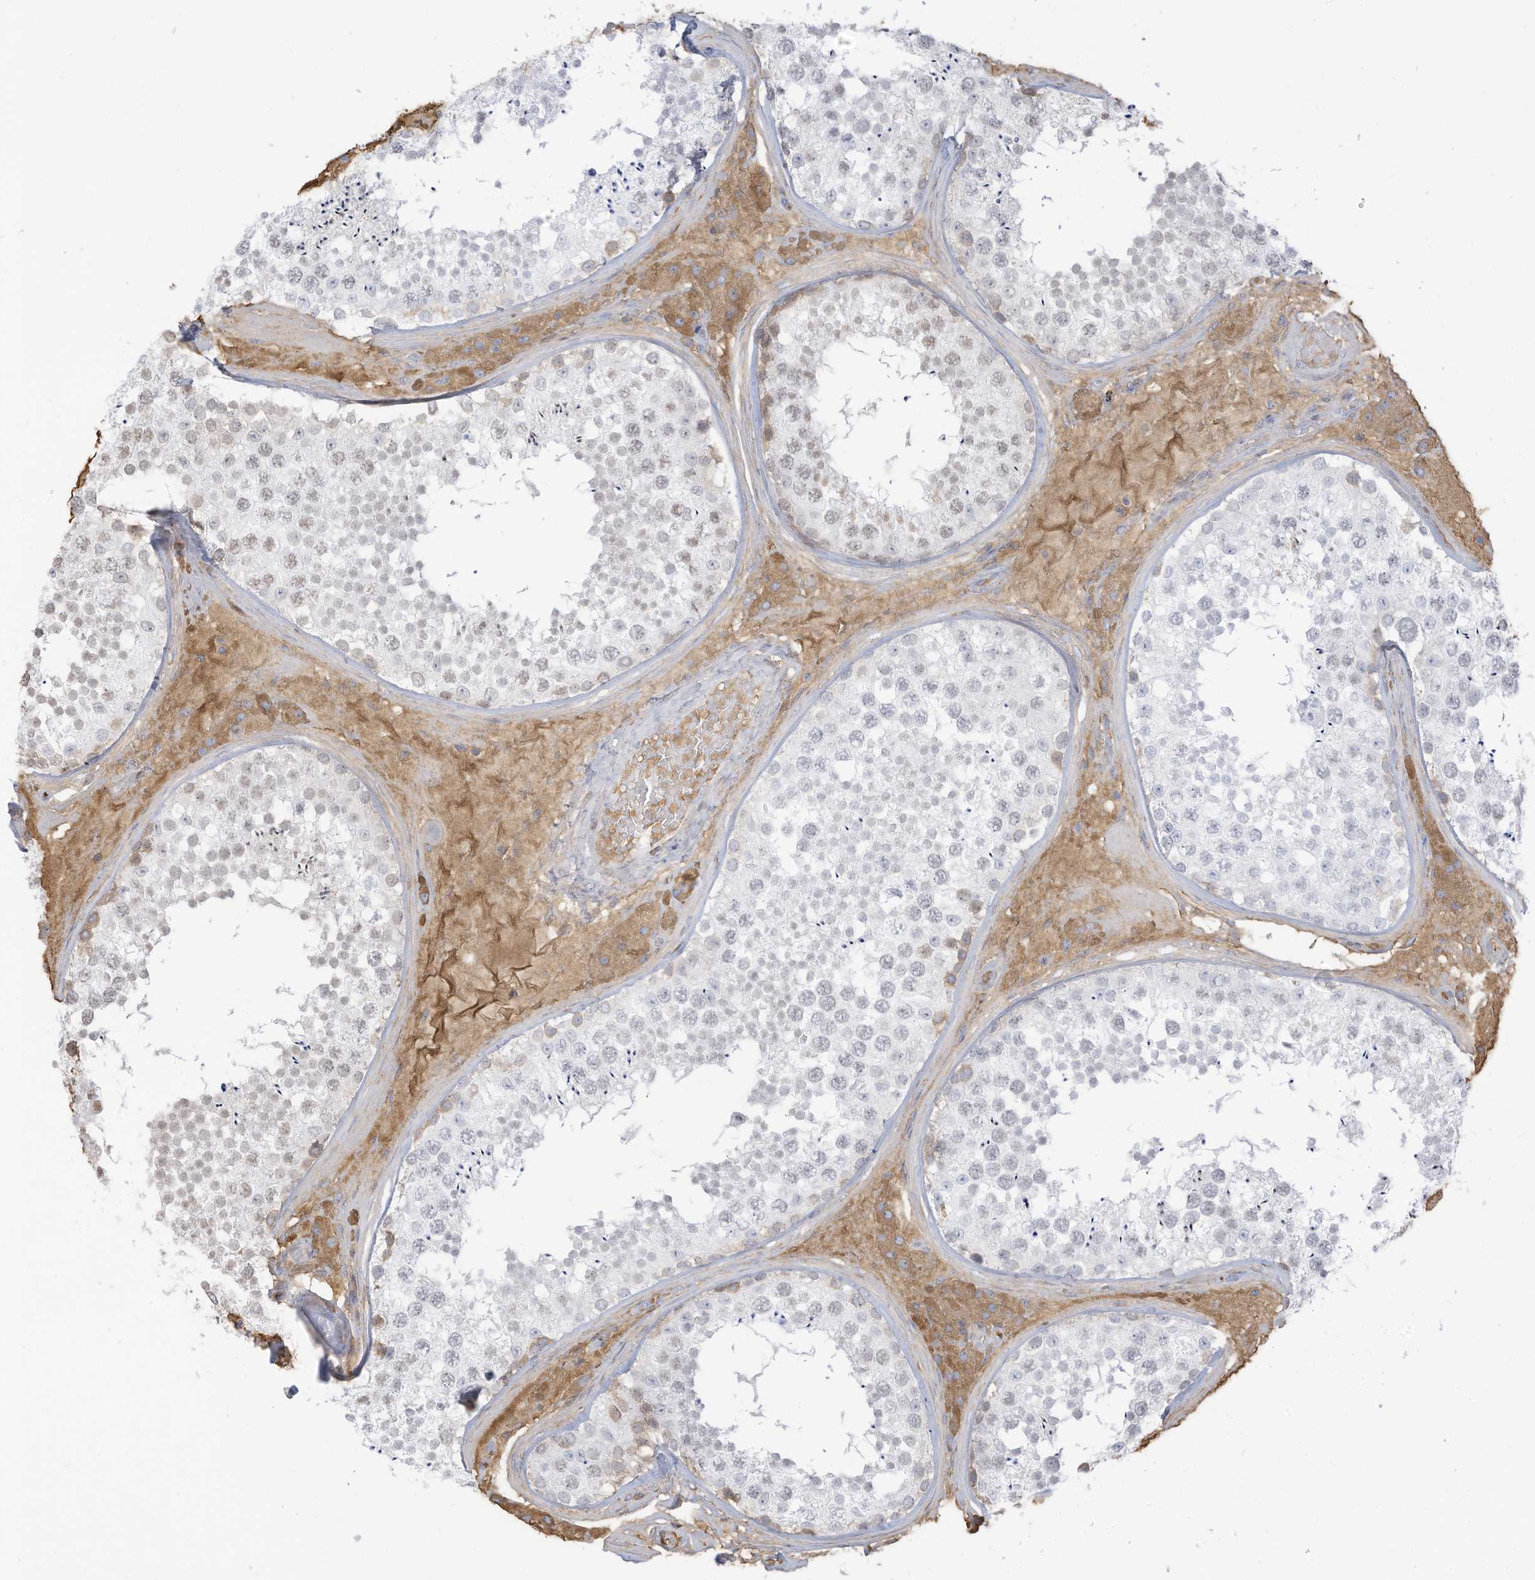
{"staining": {"intensity": "negative", "quantity": "none", "location": "none"}, "tissue": "testis", "cell_type": "Cells in seminiferous ducts", "image_type": "normal", "snomed": [{"axis": "morphology", "description": "Normal tissue, NOS"}, {"axis": "topography", "description": "Testis"}], "caption": "The immunohistochemistry (IHC) histopathology image has no significant staining in cells in seminiferous ducts of testis. (Brightfield microscopy of DAB immunohistochemistry at high magnification).", "gene": "HSD17B13", "patient": {"sex": "male", "age": 46}}